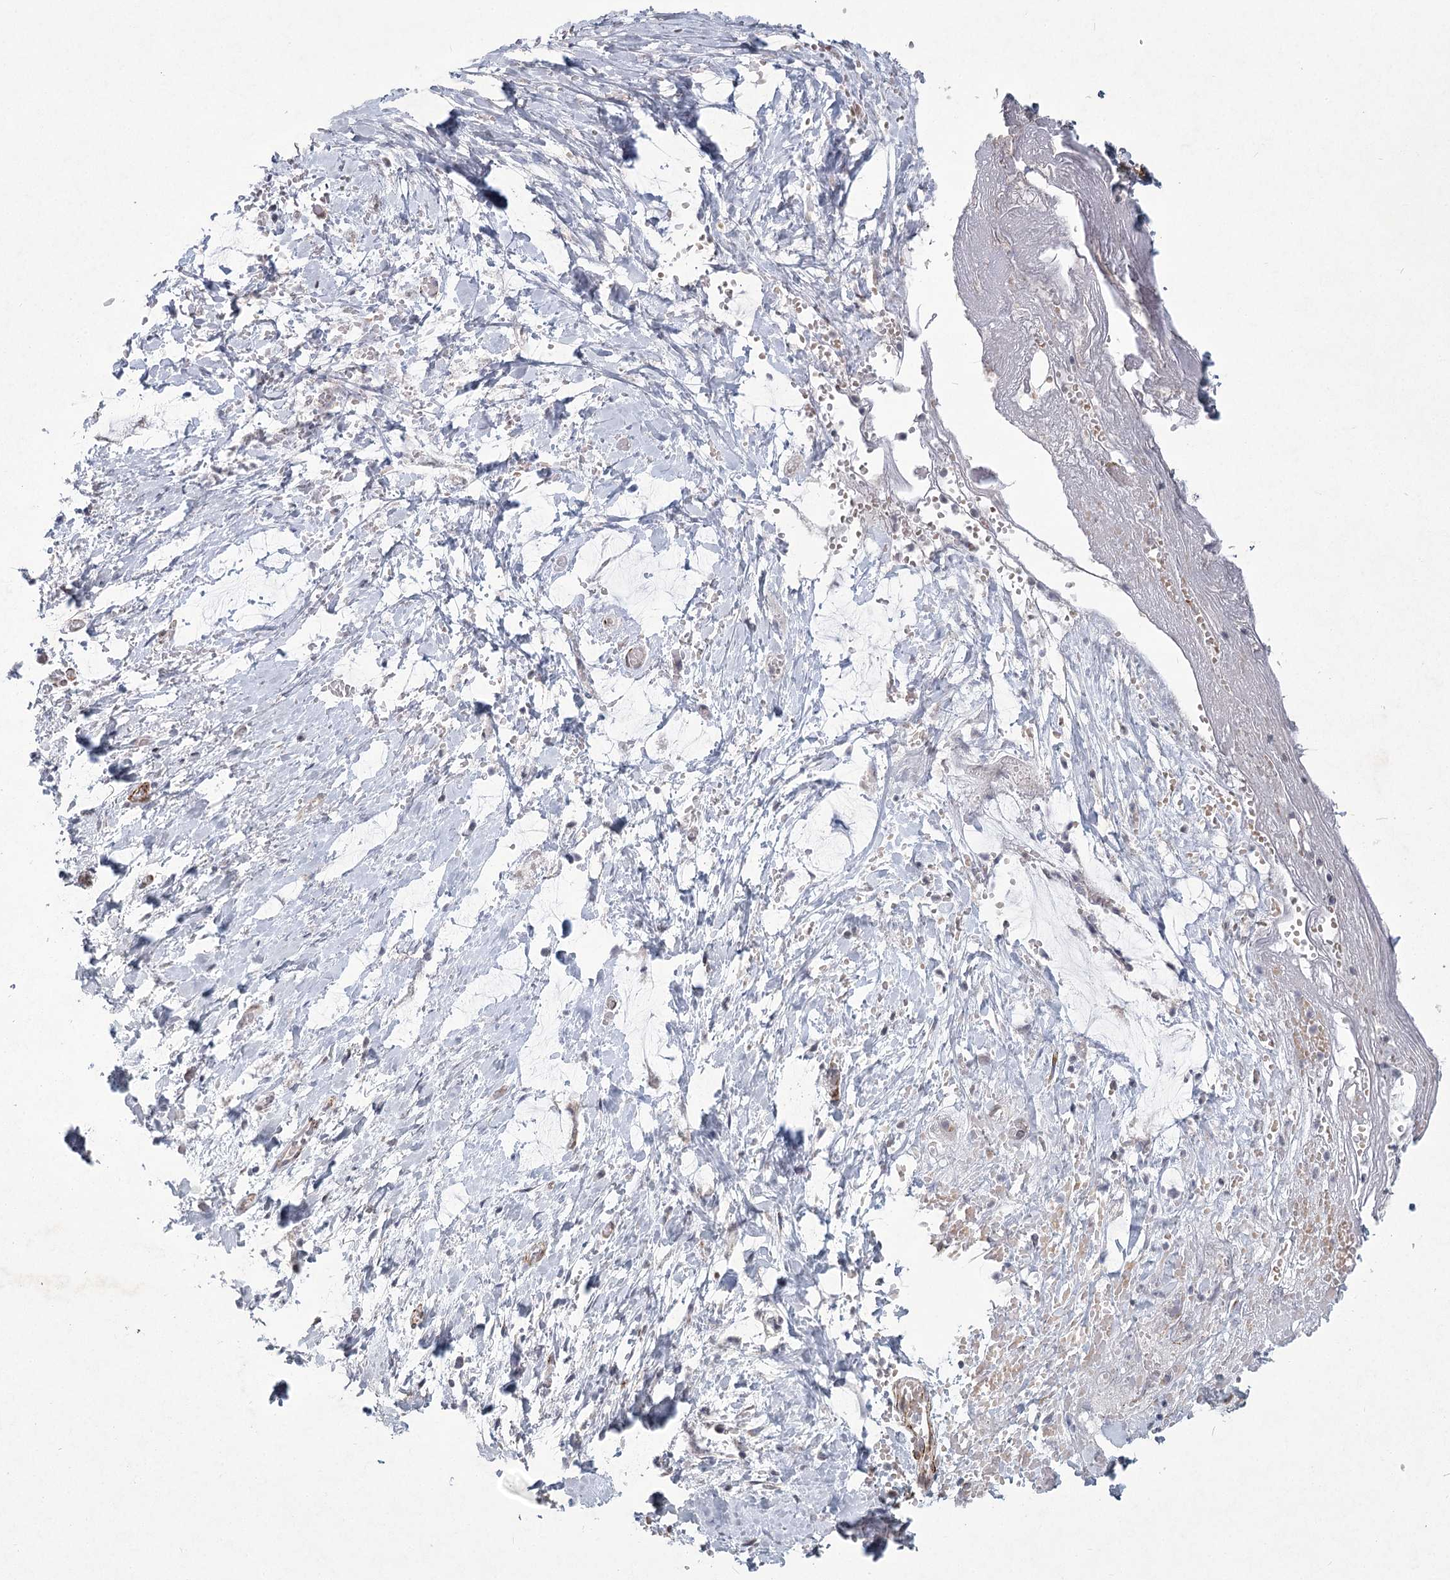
{"staining": {"intensity": "moderate", "quantity": "25%-75%", "location": "cytoplasmic/membranous"}, "tissue": "smooth muscle", "cell_type": "Smooth muscle cells", "image_type": "normal", "snomed": [{"axis": "morphology", "description": "Normal tissue, NOS"}, {"axis": "morphology", "description": "Adenocarcinoma, NOS"}, {"axis": "topography", "description": "Colon"}, {"axis": "topography", "description": "Peripheral nerve tissue"}], "caption": "High-magnification brightfield microscopy of benign smooth muscle stained with DAB (brown) and counterstained with hematoxylin (blue). smooth muscle cells exhibit moderate cytoplasmic/membranous expression is identified in about25%-75% of cells.", "gene": "MEPE", "patient": {"sex": "male", "age": 14}}